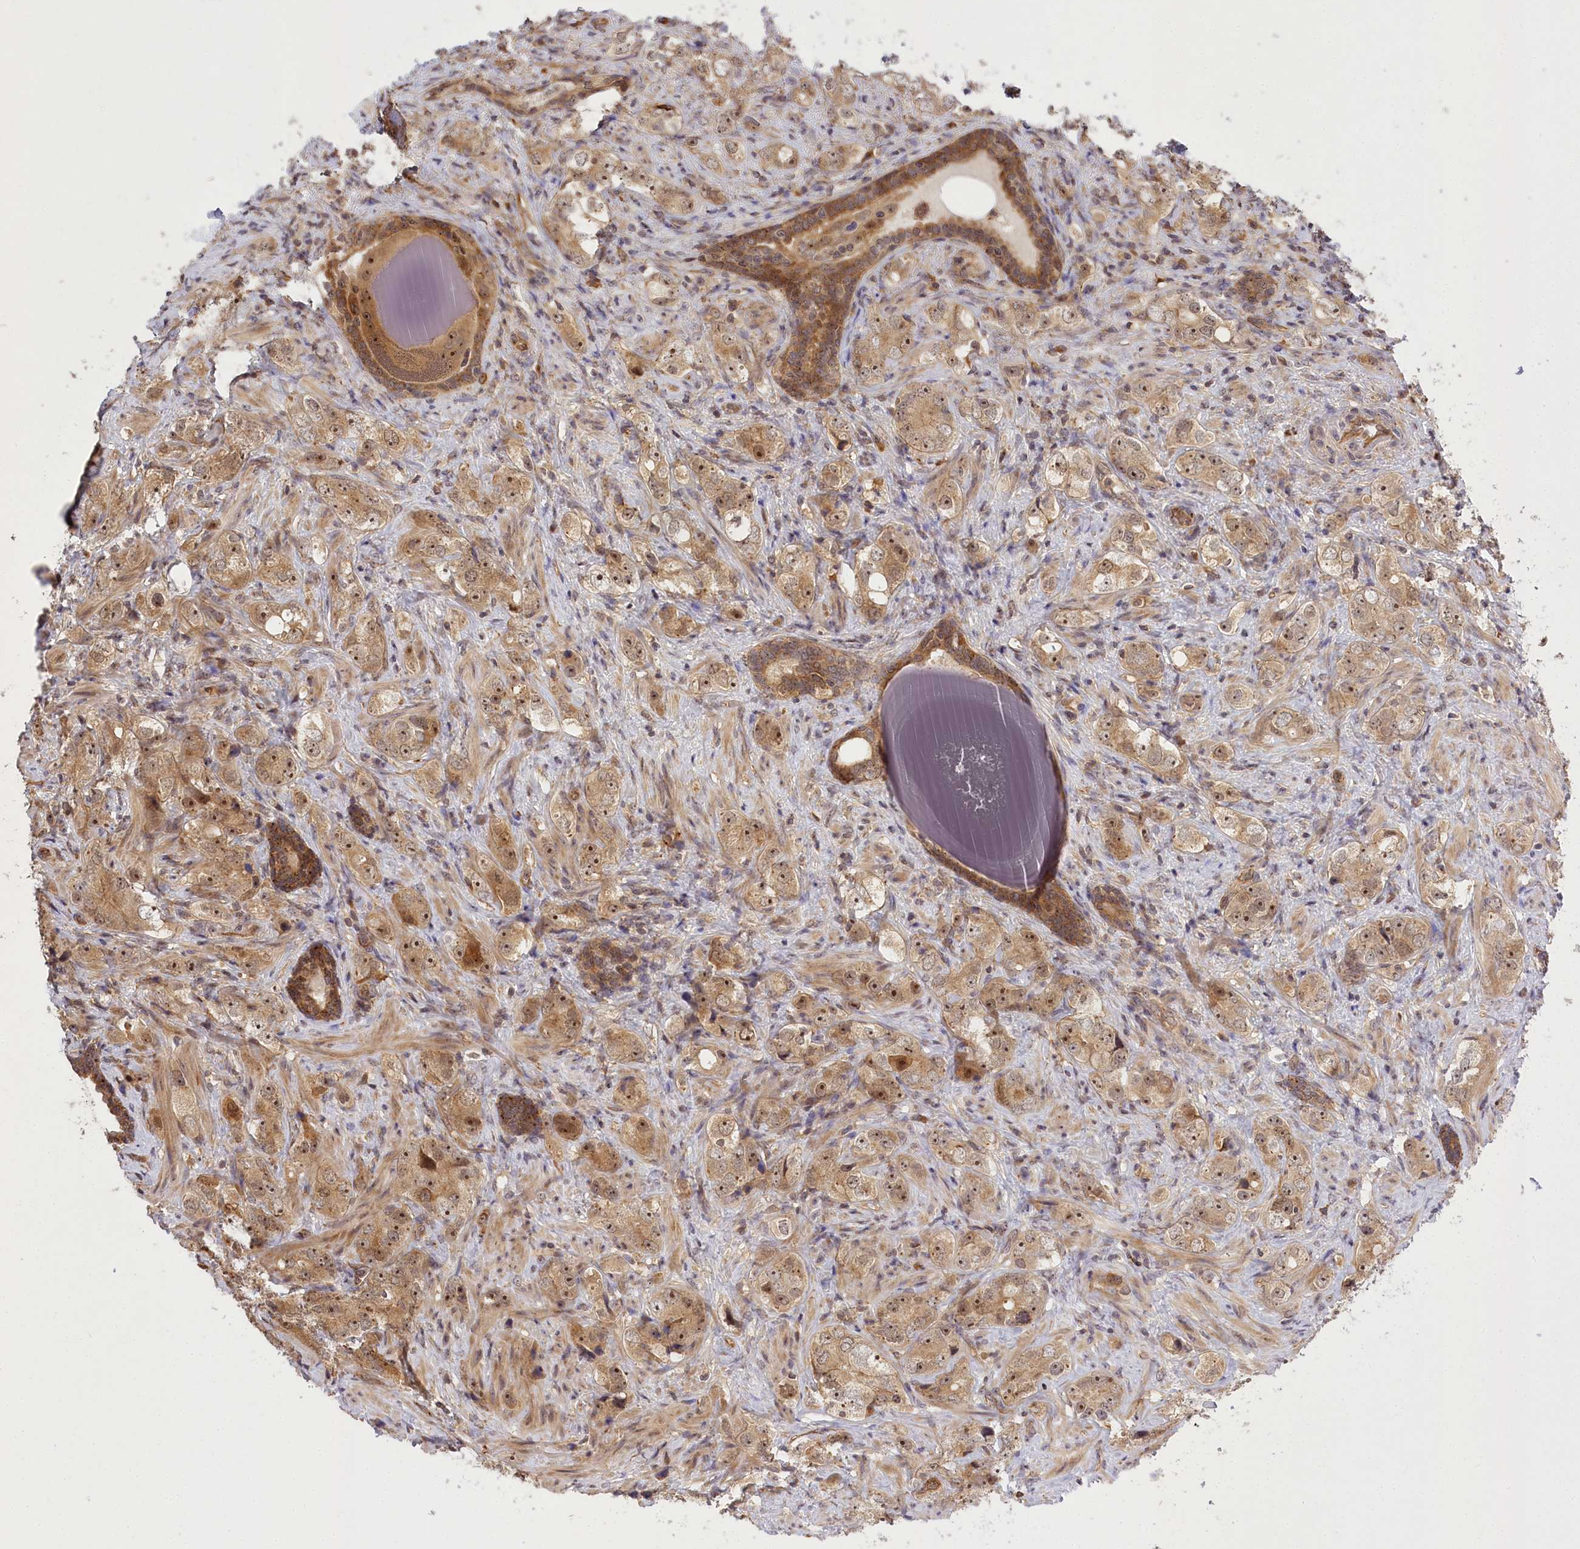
{"staining": {"intensity": "moderate", "quantity": ">75%", "location": "cytoplasmic/membranous,nuclear"}, "tissue": "prostate cancer", "cell_type": "Tumor cells", "image_type": "cancer", "snomed": [{"axis": "morphology", "description": "Adenocarcinoma, High grade"}, {"axis": "topography", "description": "Prostate"}], "caption": "Prostate cancer (adenocarcinoma (high-grade)) stained for a protein (brown) reveals moderate cytoplasmic/membranous and nuclear positive staining in about >75% of tumor cells.", "gene": "SERGEF", "patient": {"sex": "male", "age": 63}}